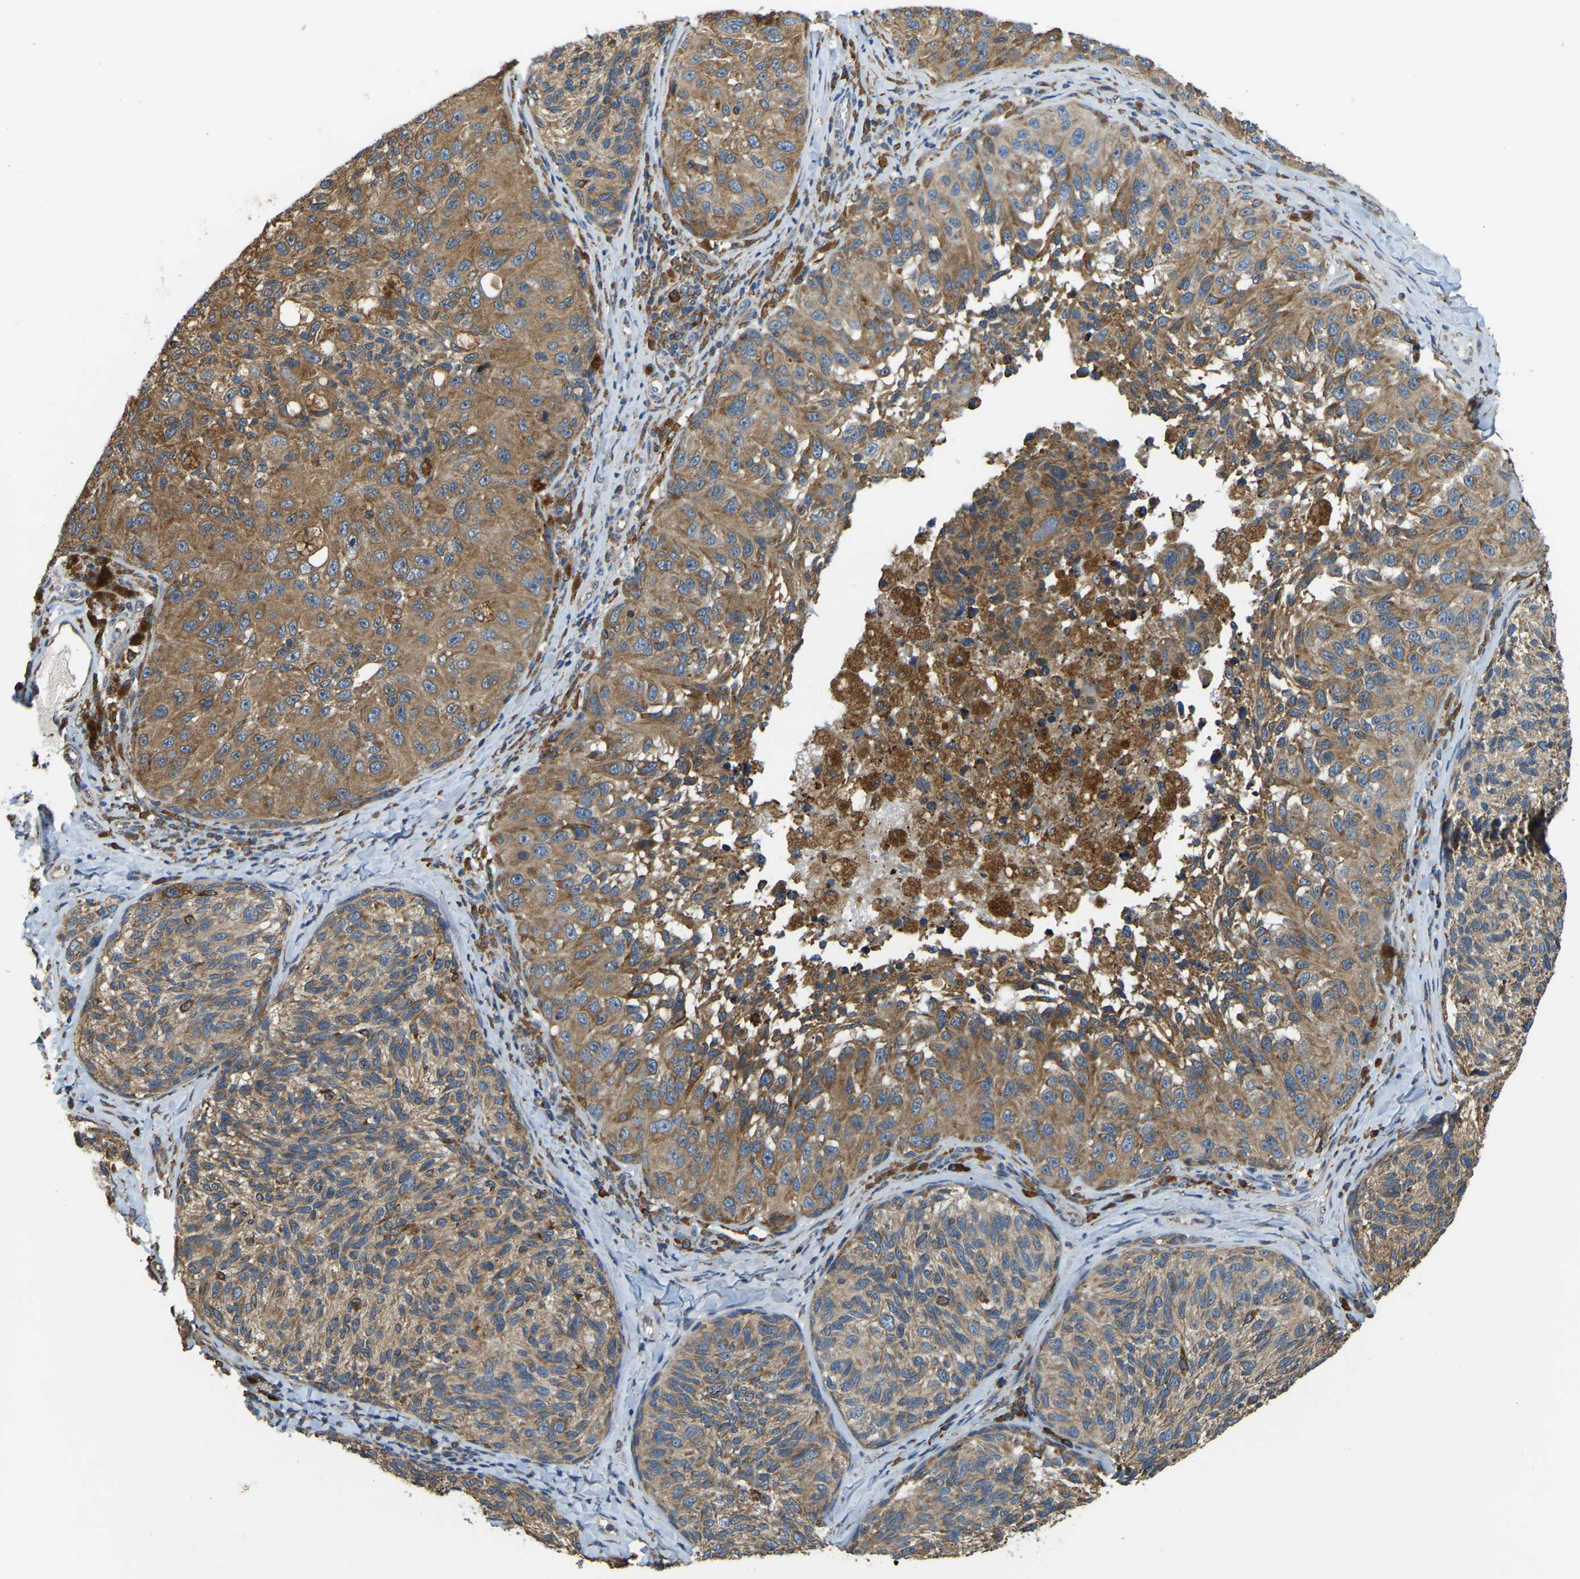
{"staining": {"intensity": "moderate", "quantity": ">75%", "location": "cytoplasmic/membranous"}, "tissue": "melanoma", "cell_type": "Tumor cells", "image_type": "cancer", "snomed": [{"axis": "morphology", "description": "Malignant melanoma, NOS"}, {"axis": "topography", "description": "Skin"}], "caption": "This is an image of IHC staining of melanoma, which shows moderate staining in the cytoplasmic/membranous of tumor cells.", "gene": "RNF115", "patient": {"sex": "female", "age": 73}}